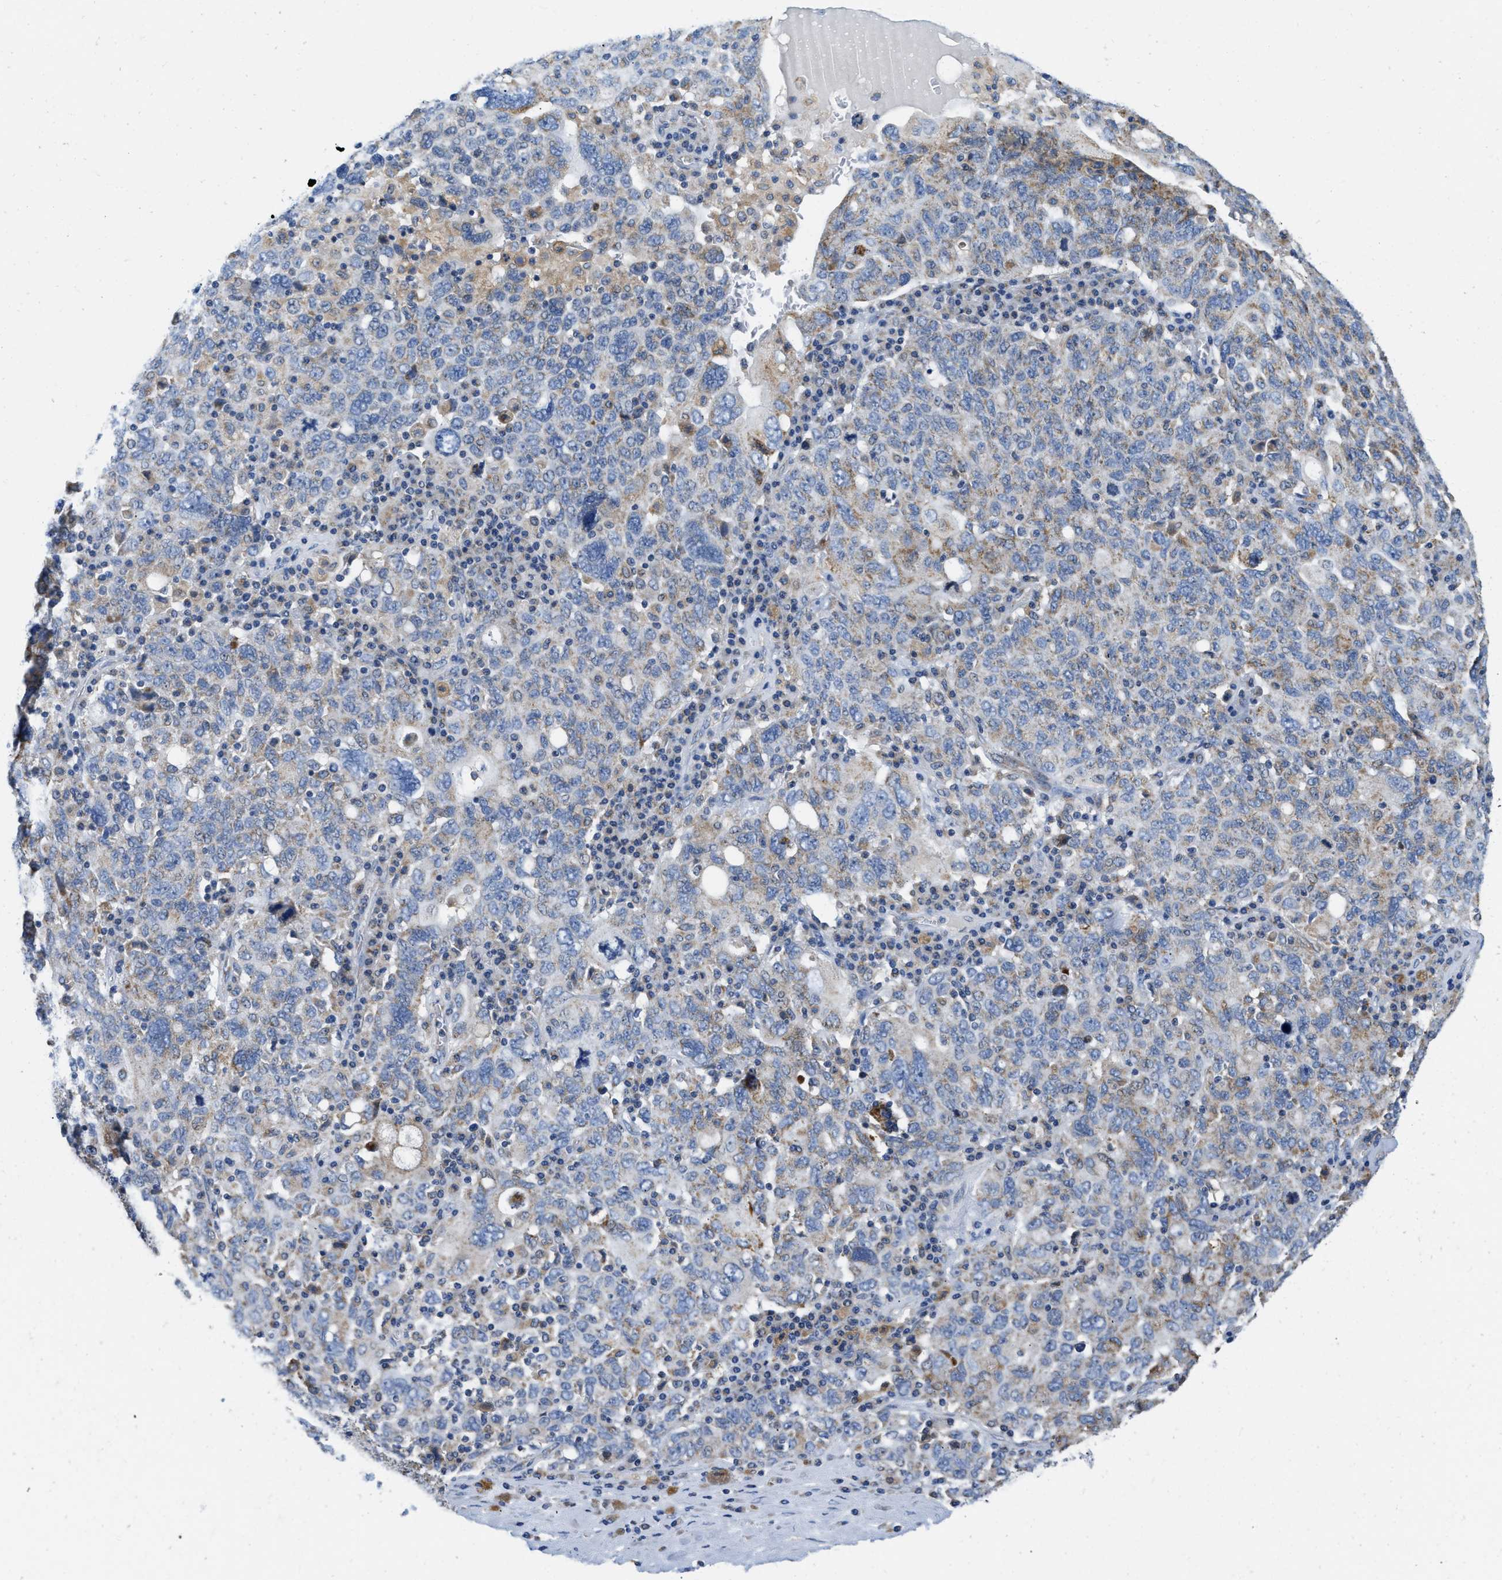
{"staining": {"intensity": "weak", "quantity": "<25%", "location": "cytoplasmic/membranous"}, "tissue": "ovarian cancer", "cell_type": "Tumor cells", "image_type": "cancer", "snomed": [{"axis": "morphology", "description": "Carcinoma, endometroid"}, {"axis": "topography", "description": "Ovary"}], "caption": "DAB (3,3'-diaminobenzidine) immunohistochemical staining of human endometroid carcinoma (ovarian) reveals no significant positivity in tumor cells. (DAB (3,3'-diaminobenzidine) immunohistochemistry visualized using brightfield microscopy, high magnification).", "gene": "SLC25A13", "patient": {"sex": "female", "age": 62}}